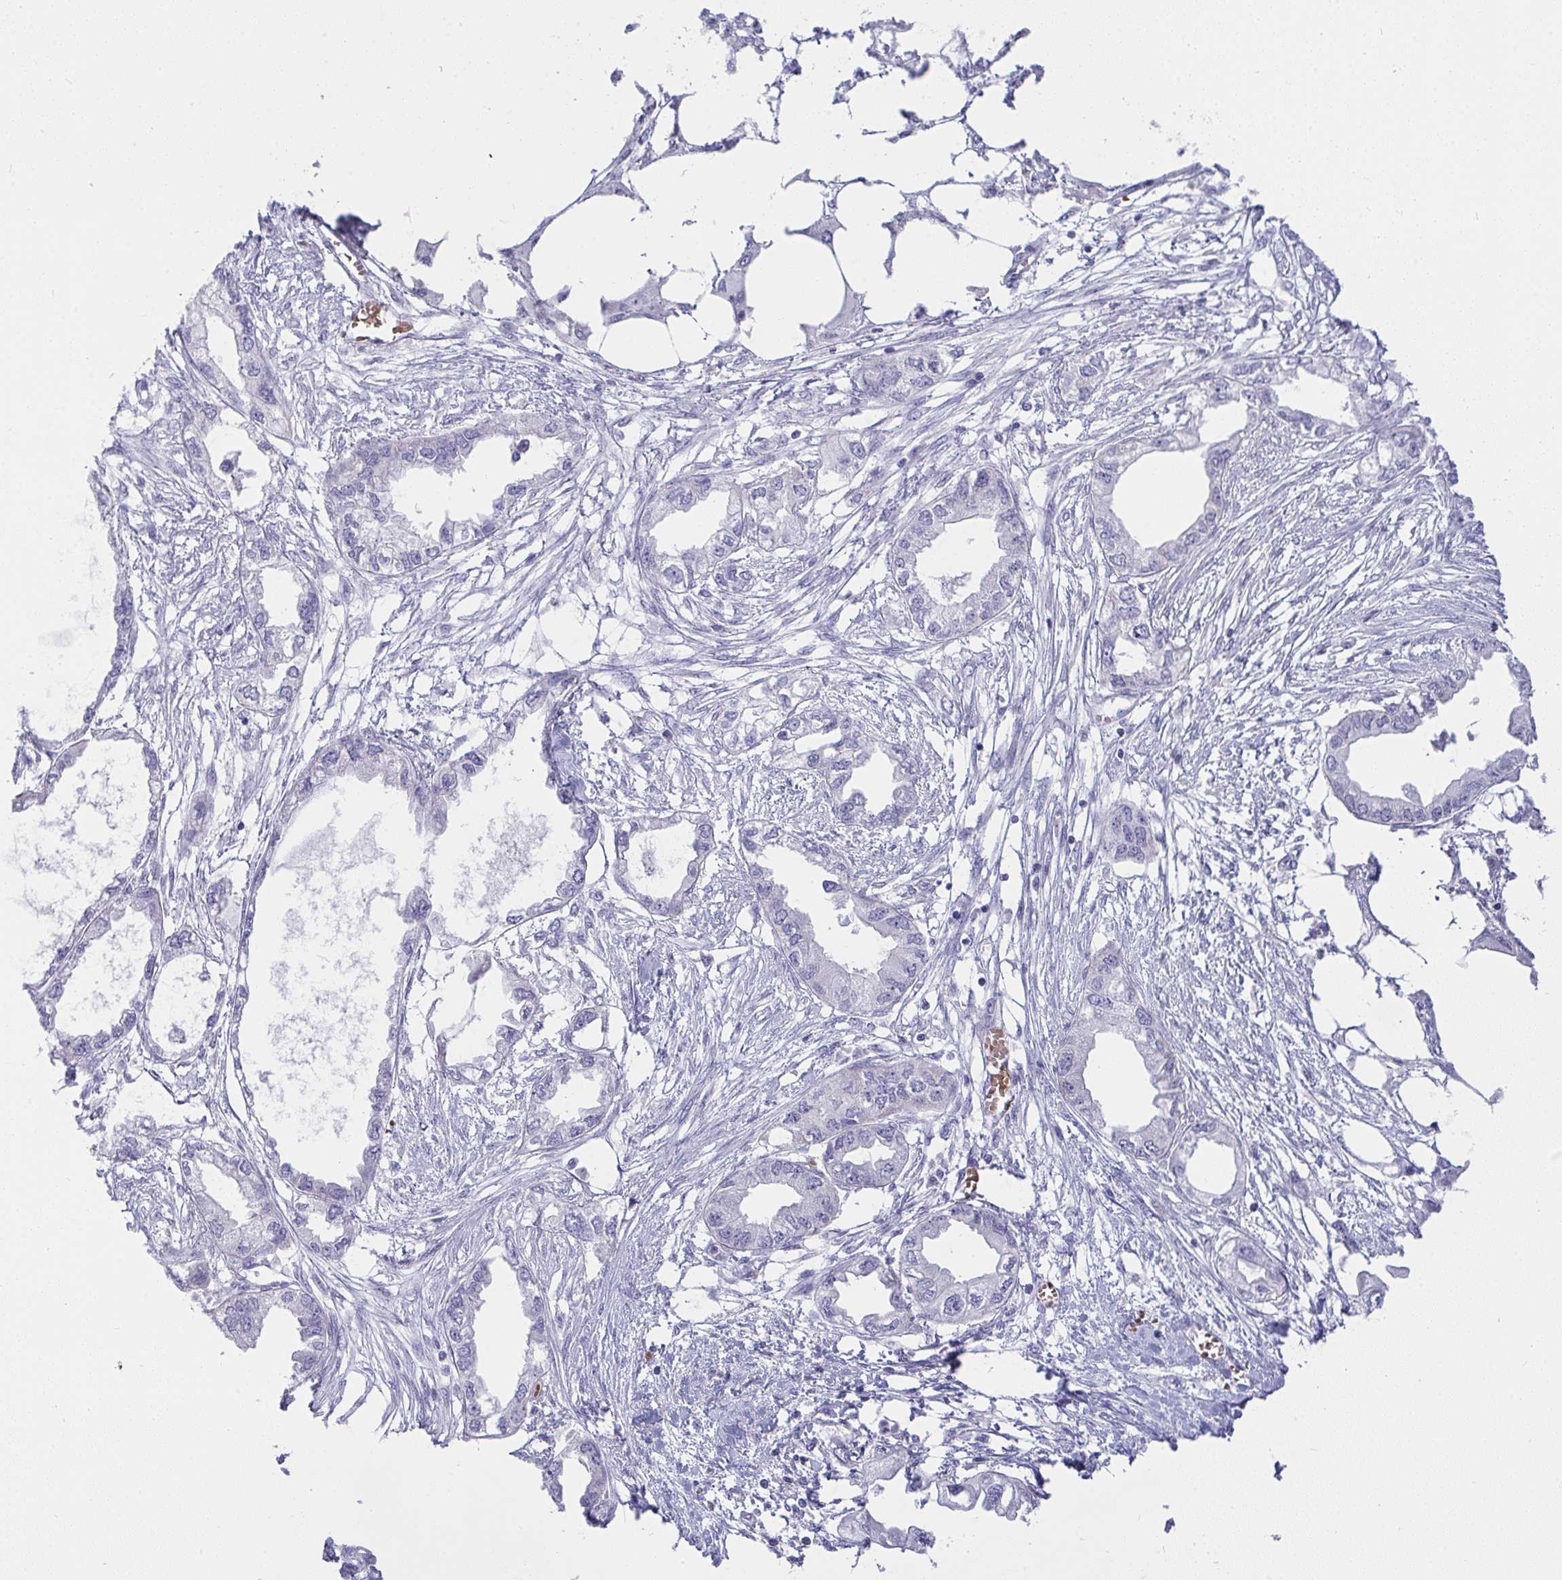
{"staining": {"intensity": "negative", "quantity": "none", "location": "none"}, "tissue": "endometrial cancer", "cell_type": "Tumor cells", "image_type": "cancer", "snomed": [{"axis": "morphology", "description": "Adenocarcinoma, NOS"}, {"axis": "morphology", "description": "Adenocarcinoma, metastatic, NOS"}, {"axis": "topography", "description": "Adipose tissue"}, {"axis": "topography", "description": "Endometrium"}], "caption": "Tumor cells show no significant positivity in endometrial cancer.", "gene": "ZNF182", "patient": {"sex": "female", "age": 67}}